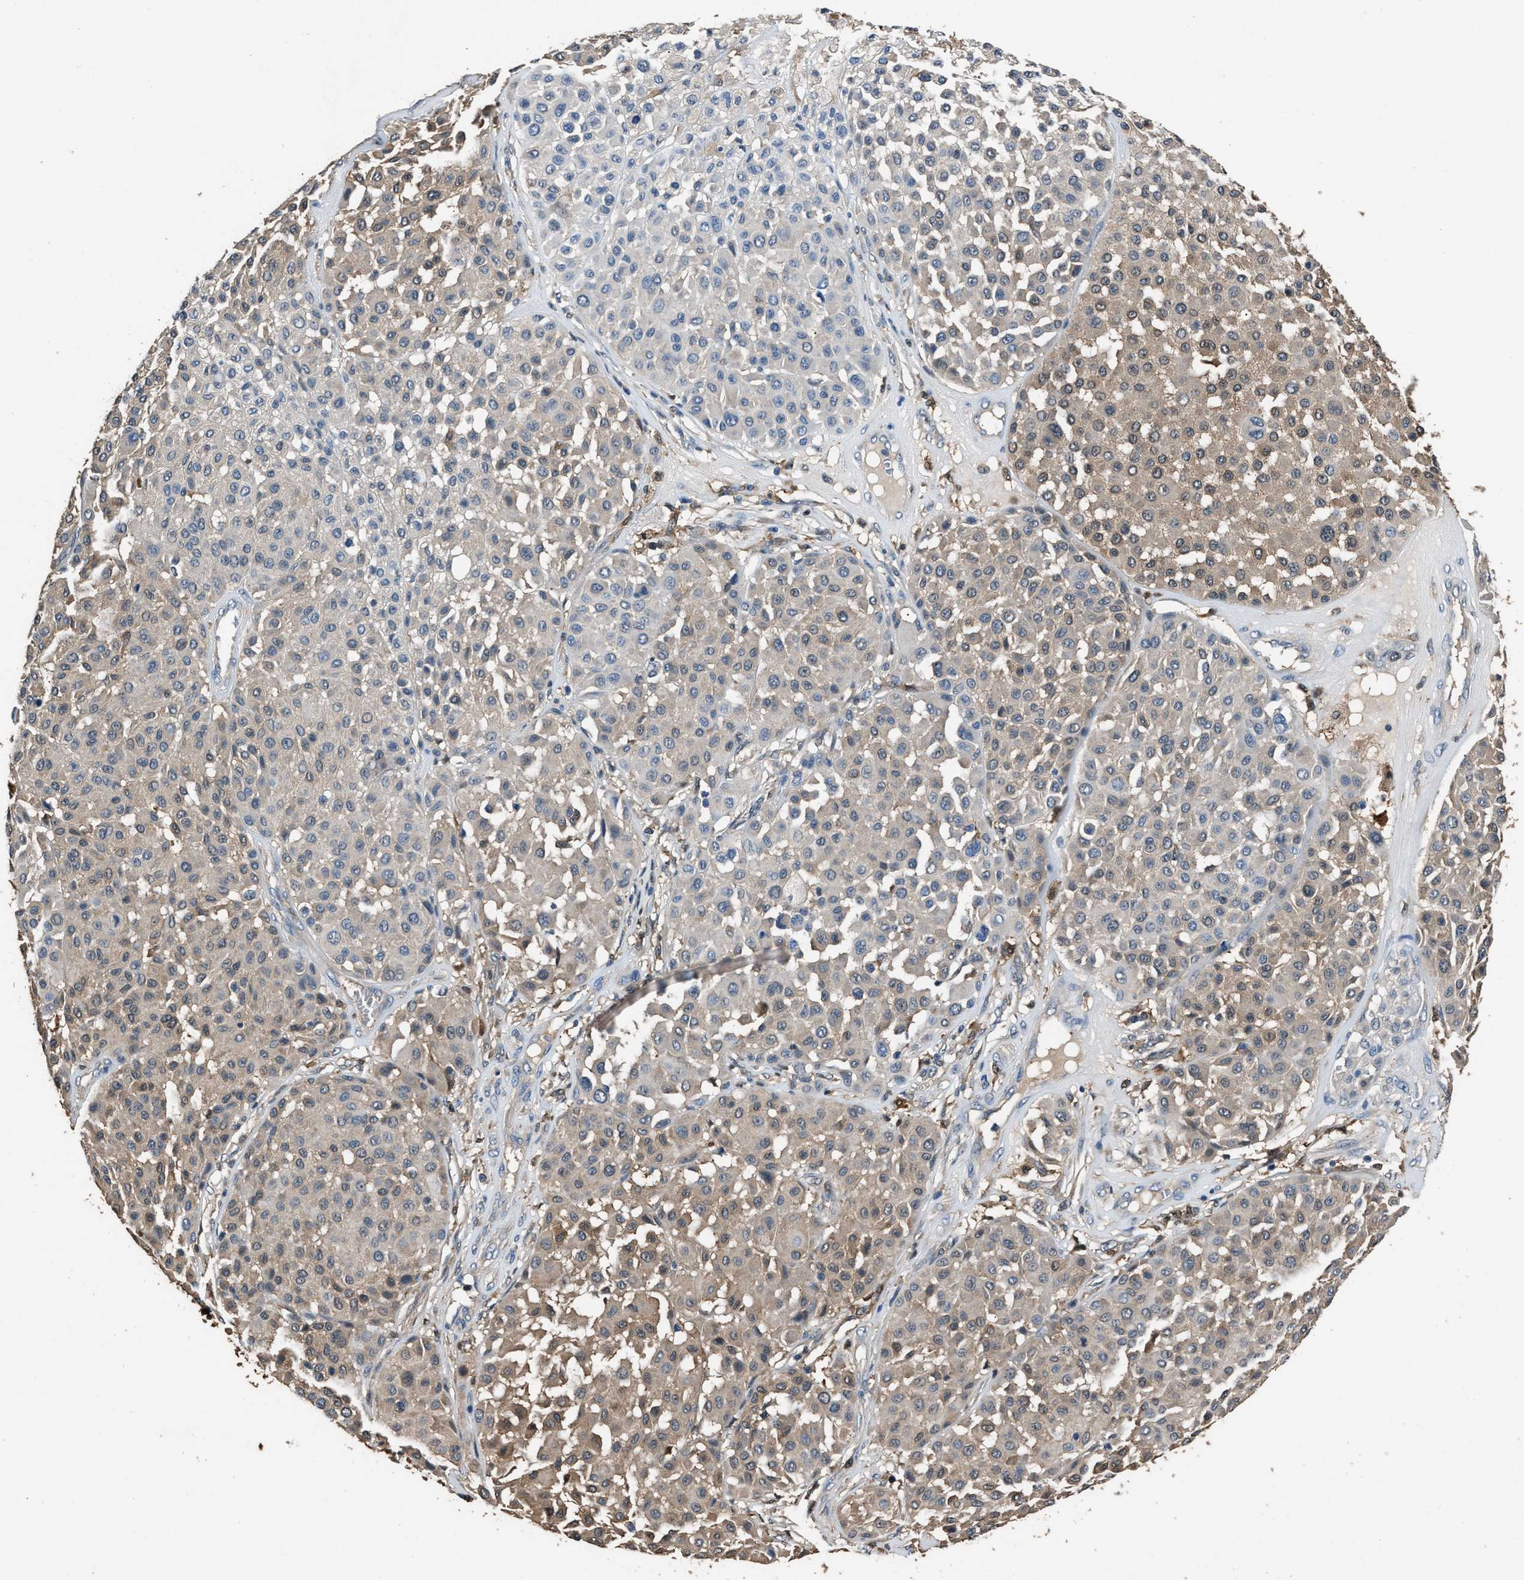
{"staining": {"intensity": "weak", "quantity": "25%-75%", "location": "cytoplasmic/membranous"}, "tissue": "melanoma", "cell_type": "Tumor cells", "image_type": "cancer", "snomed": [{"axis": "morphology", "description": "Malignant melanoma, Metastatic site"}, {"axis": "topography", "description": "Soft tissue"}], "caption": "Immunohistochemistry (IHC) of malignant melanoma (metastatic site) displays low levels of weak cytoplasmic/membranous positivity in about 25%-75% of tumor cells.", "gene": "GSTP1", "patient": {"sex": "male", "age": 41}}